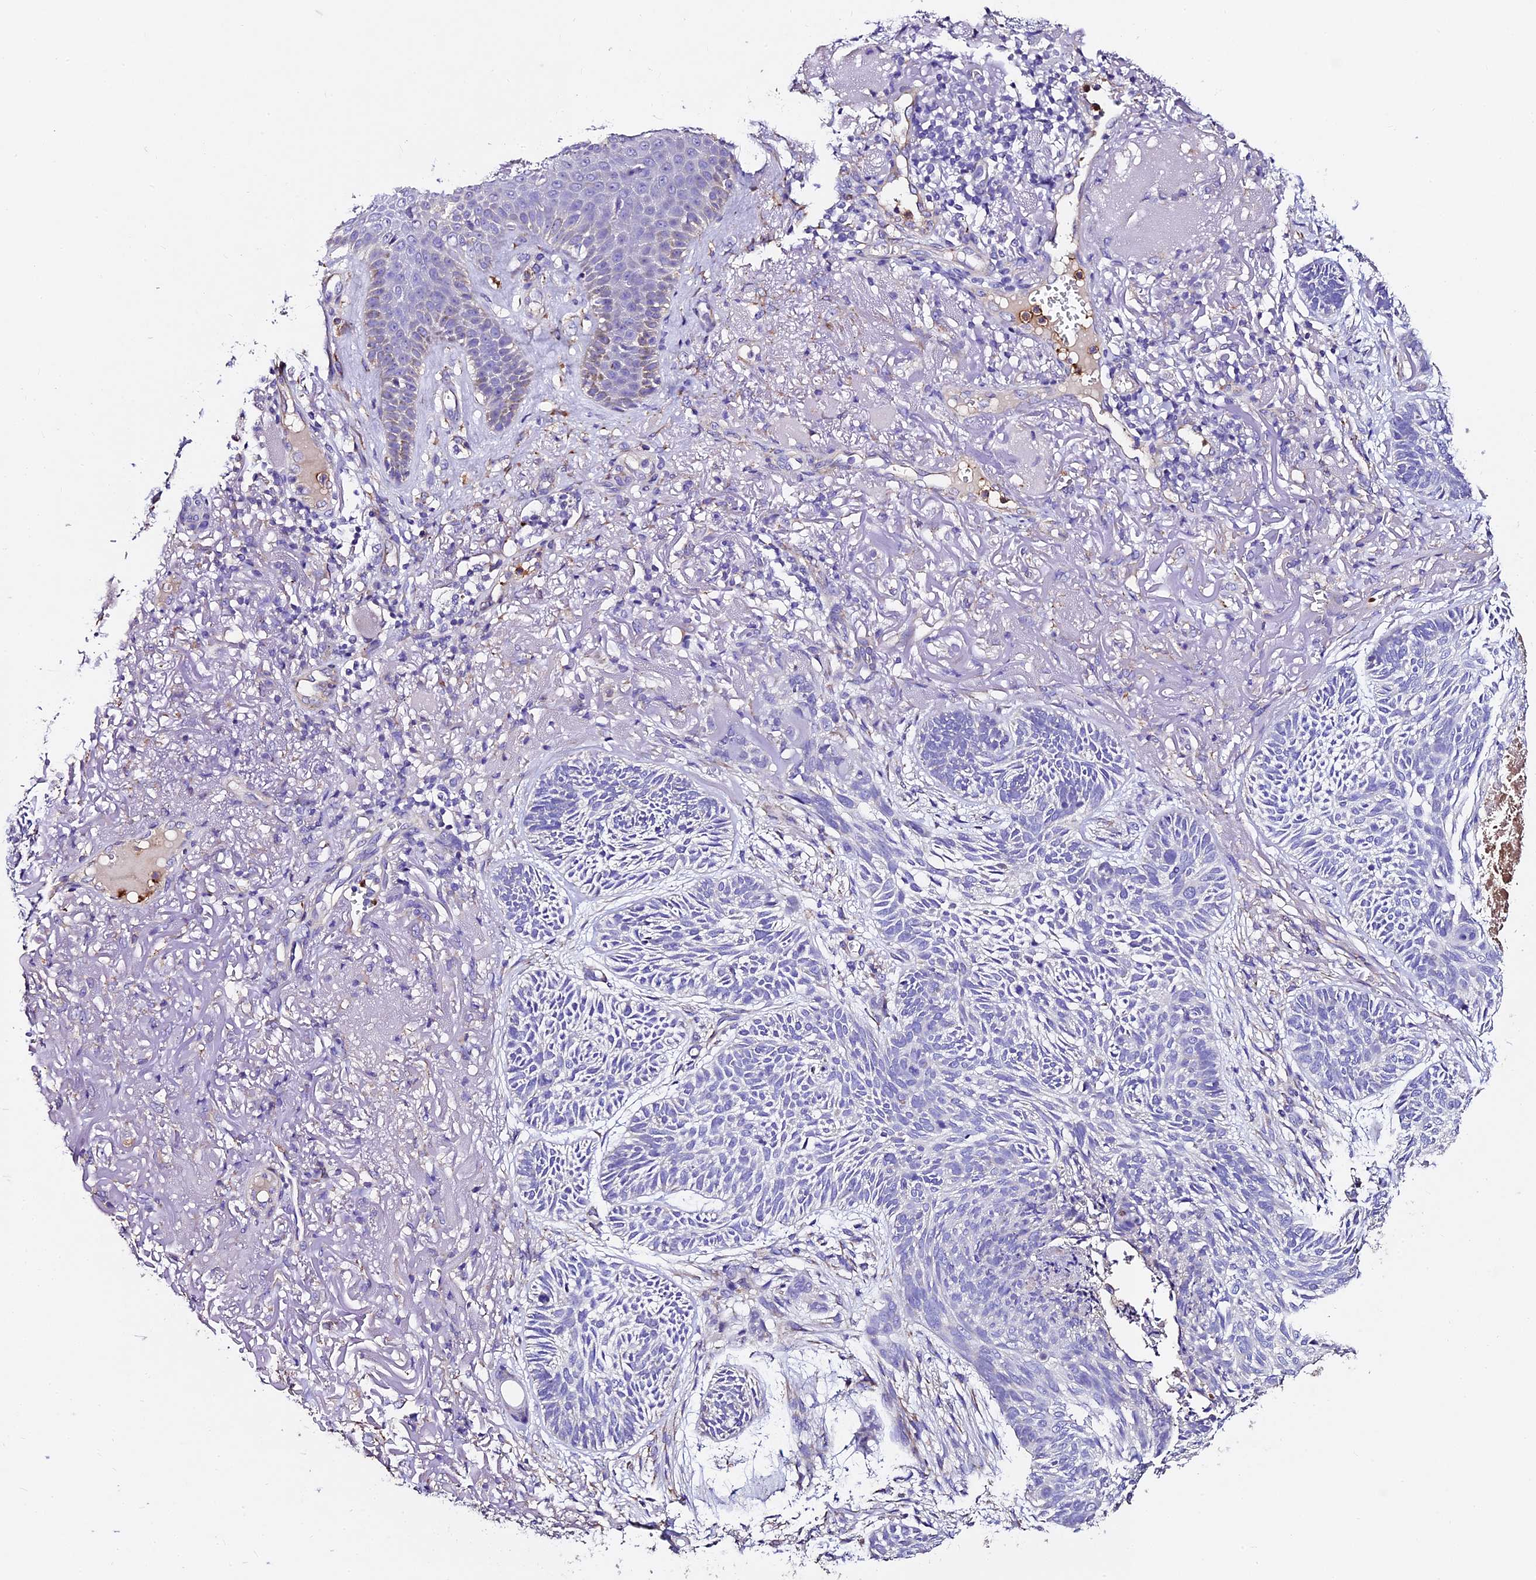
{"staining": {"intensity": "negative", "quantity": "none", "location": "none"}, "tissue": "skin cancer", "cell_type": "Tumor cells", "image_type": "cancer", "snomed": [{"axis": "morphology", "description": "Normal tissue, NOS"}, {"axis": "morphology", "description": "Basal cell carcinoma"}, {"axis": "topography", "description": "Skin"}], "caption": "This is an immunohistochemistry (IHC) histopathology image of skin cancer. There is no positivity in tumor cells.", "gene": "FREM3", "patient": {"sex": "male", "age": 66}}